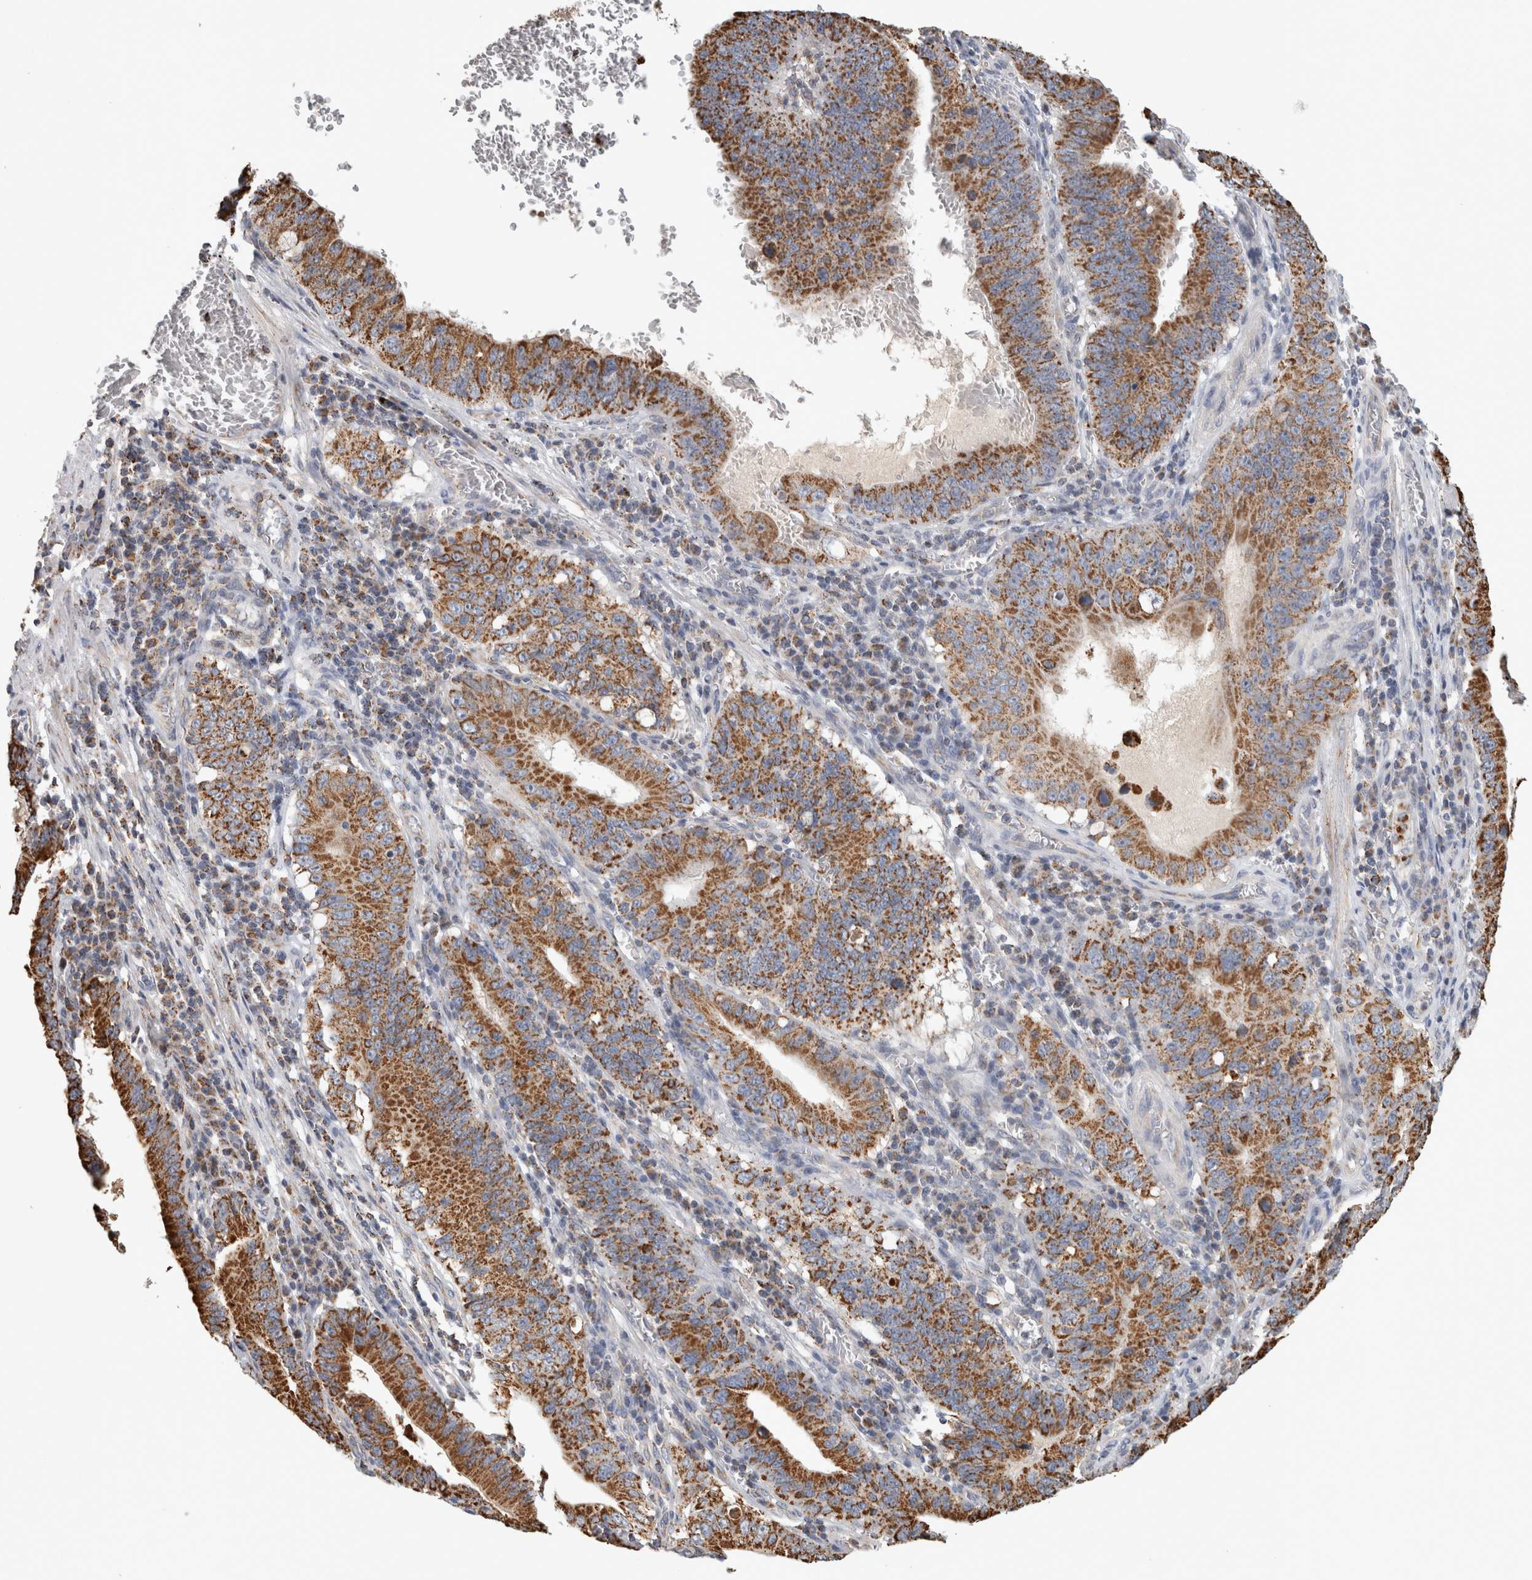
{"staining": {"intensity": "strong", "quantity": ">75%", "location": "cytoplasmic/membranous"}, "tissue": "stomach cancer", "cell_type": "Tumor cells", "image_type": "cancer", "snomed": [{"axis": "morphology", "description": "Adenocarcinoma, NOS"}, {"axis": "topography", "description": "Stomach"}, {"axis": "topography", "description": "Gastric cardia"}], "caption": "IHC image of neoplastic tissue: human stomach cancer (adenocarcinoma) stained using immunohistochemistry (IHC) shows high levels of strong protein expression localized specifically in the cytoplasmic/membranous of tumor cells, appearing as a cytoplasmic/membranous brown color.", "gene": "ST8SIA1", "patient": {"sex": "male", "age": 59}}